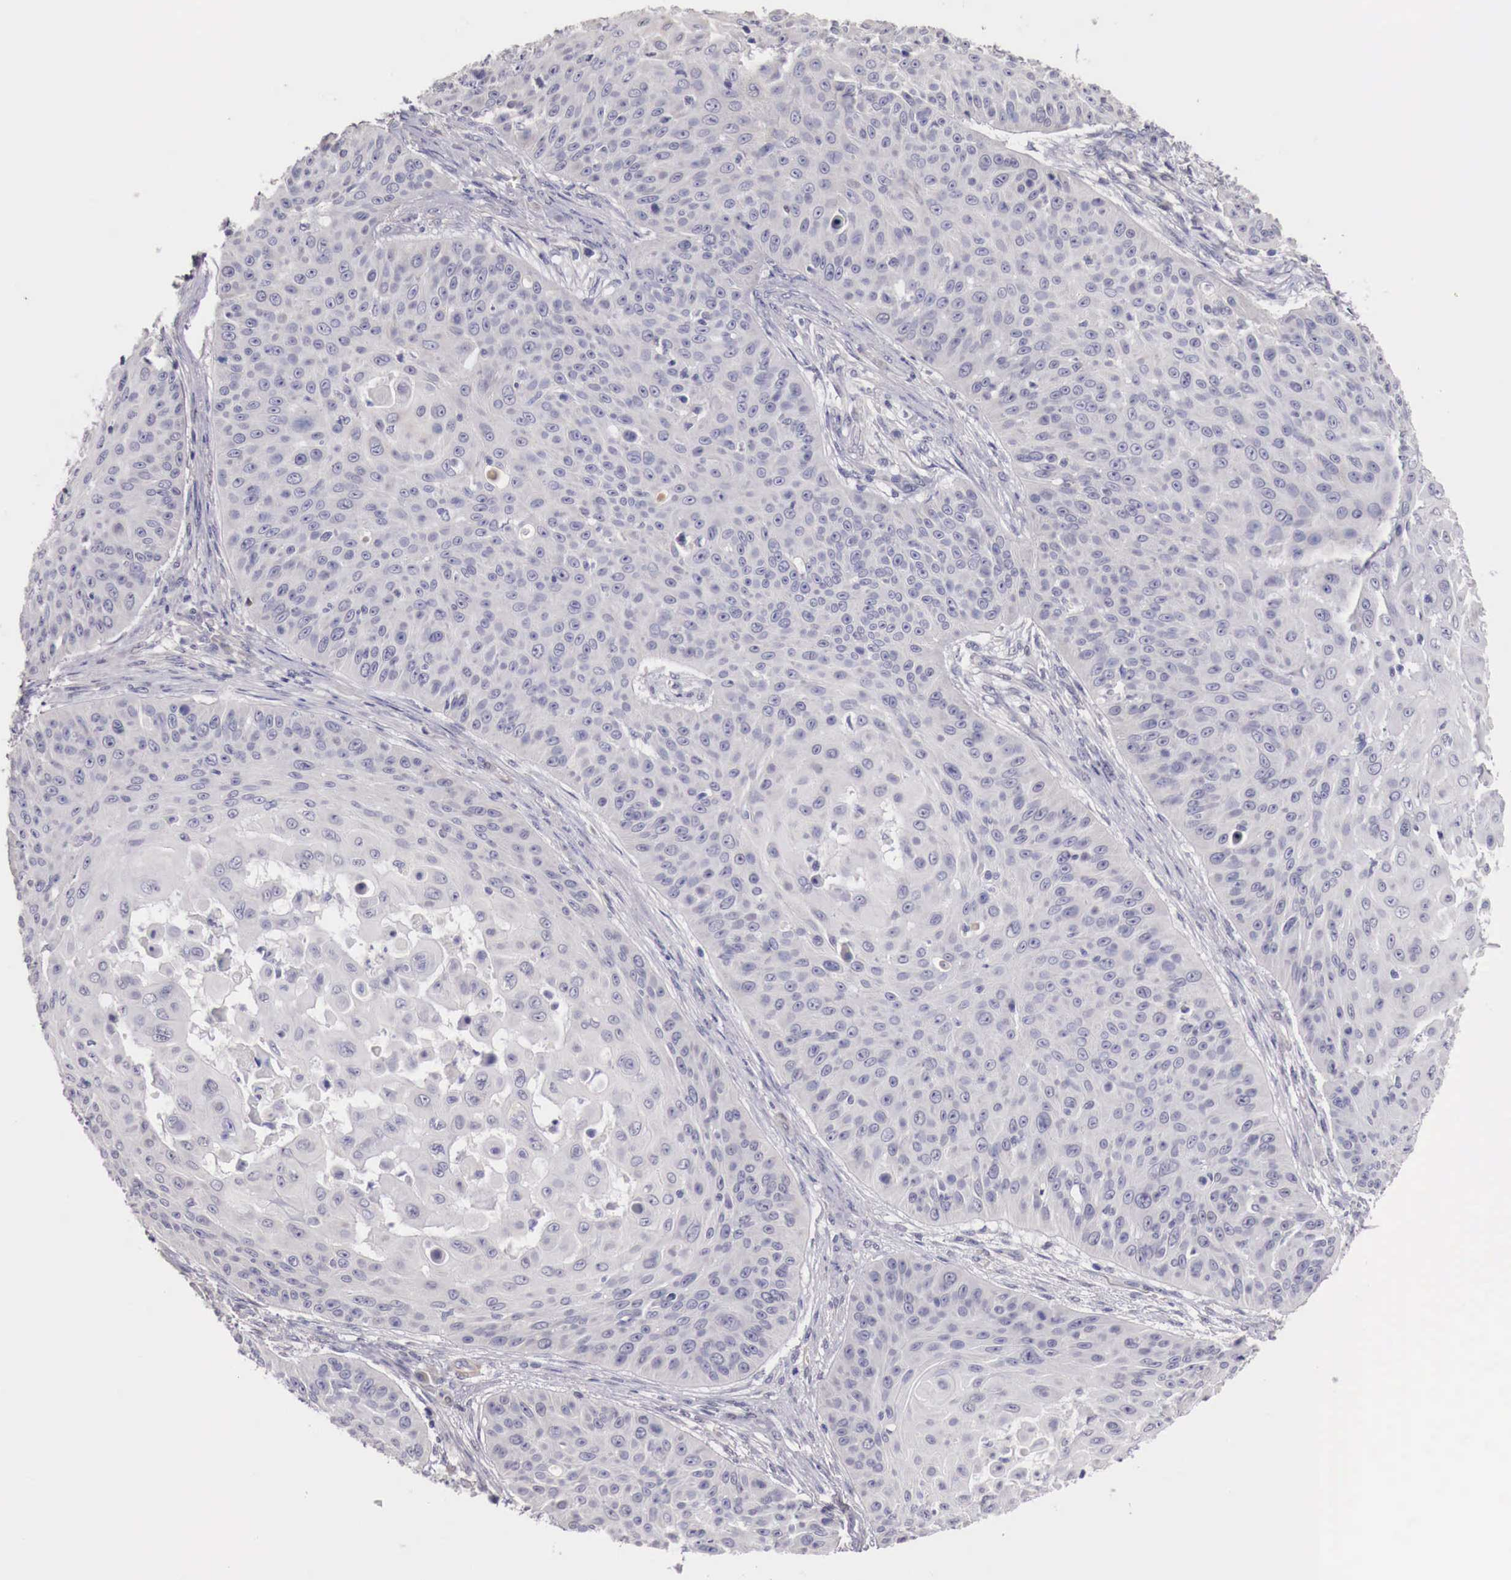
{"staining": {"intensity": "negative", "quantity": "none", "location": "none"}, "tissue": "skin cancer", "cell_type": "Tumor cells", "image_type": "cancer", "snomed": [{"axis": "morphology", "description": "Squamous cell carcinoma, NOS"}, {"axis": "topography", "description": "Skin"}], "caption": "High power microscopy micrograph of an immunohistochemistry (IHC) histopathology image of squamous cell carcinoma (skin), revealing no significant expression in tumor cells.", "gene": "ENOX2", "patient": {"sex": "male", "age": 82}}